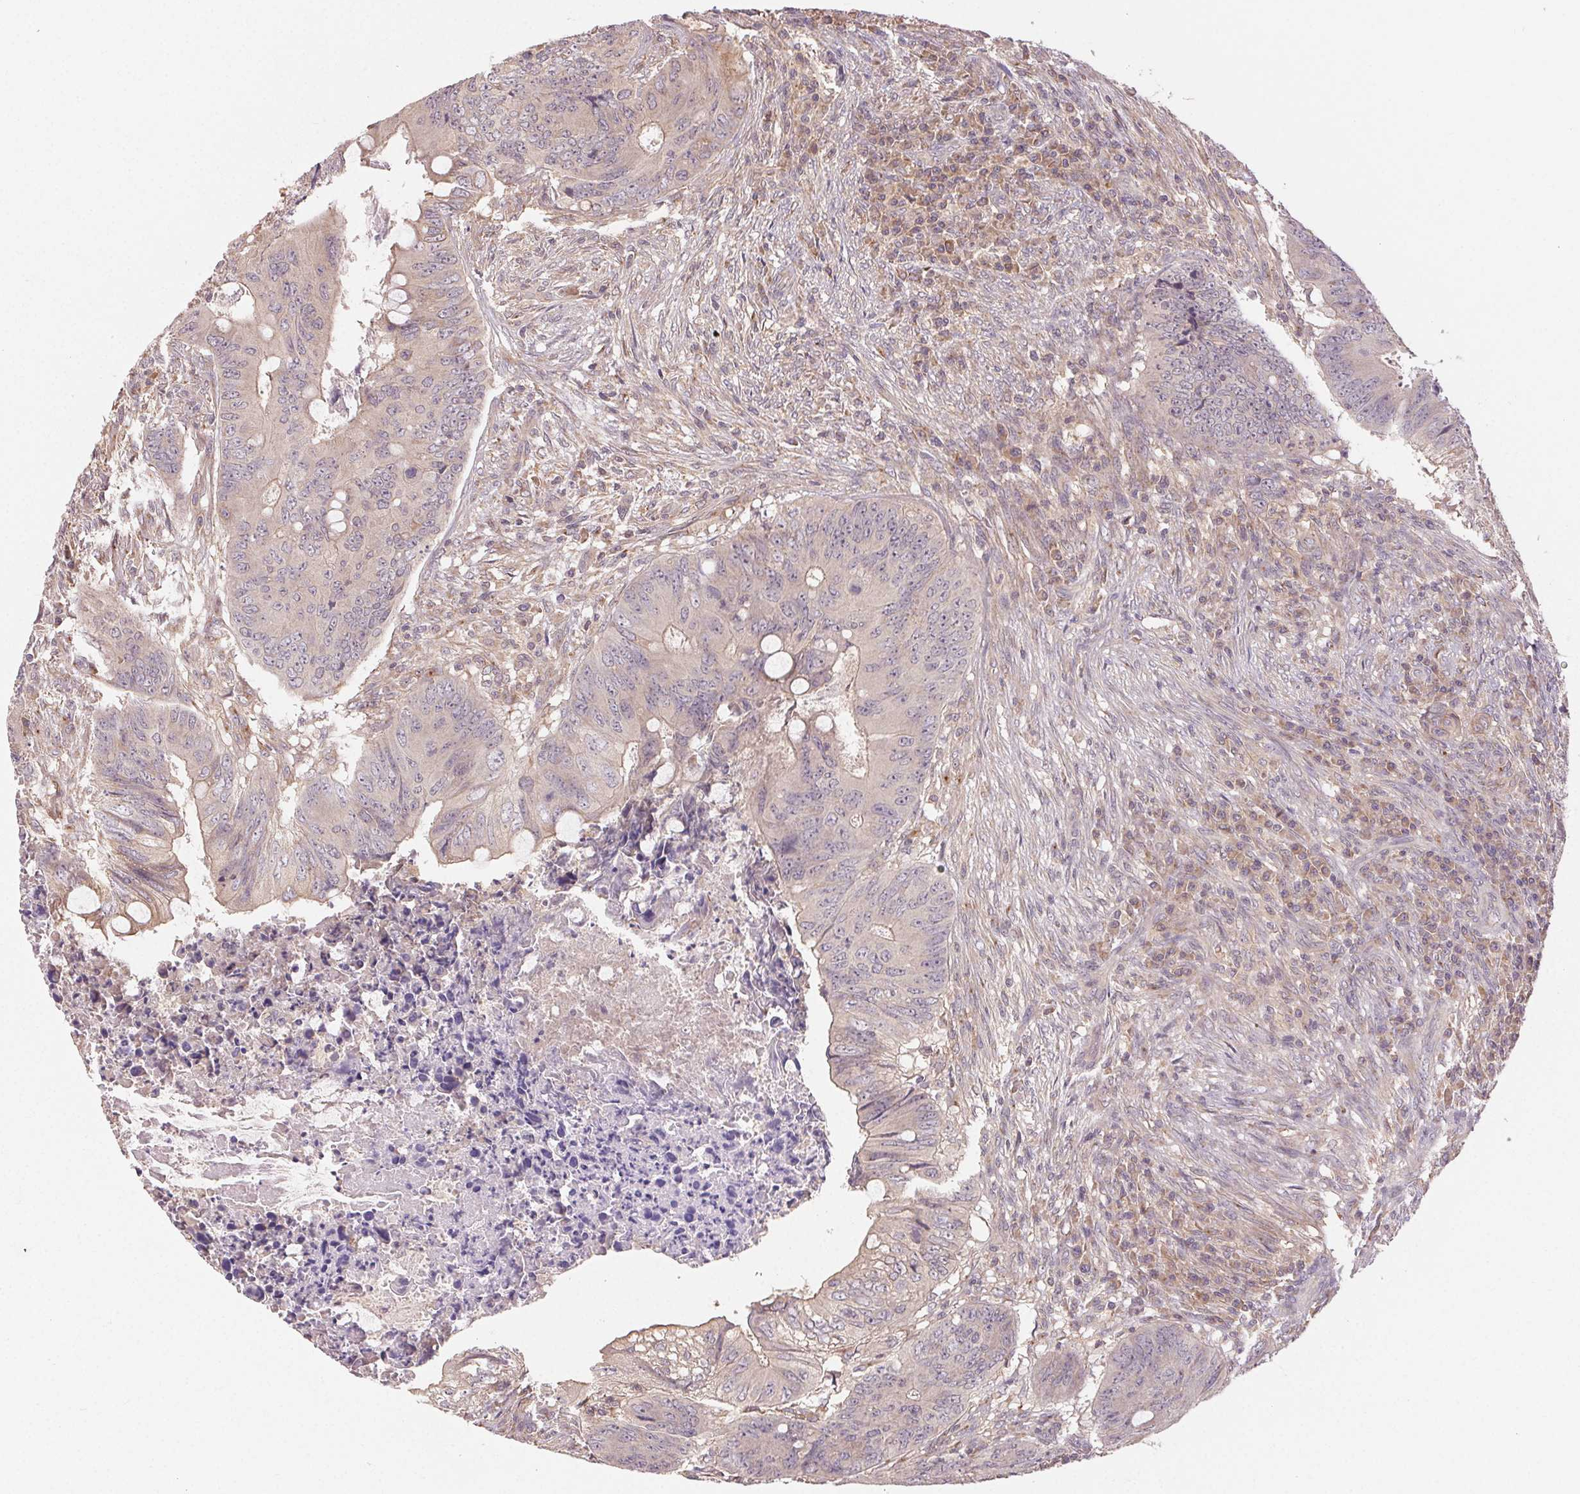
{"staining": {"intensity": "weak", "quantity": "<25%", "location": "cytoplasmic/membranous"}, "tissue": "colorectal cancer", "cell_type": "Tumor cells", "image_type": "cancer", "snomed": [{"axis": "morphology", "description": "Adenocarcinoma, NOS"}, {"axis": "topography", "description": "Colon"}], "caption": "Immunohistochemical staining of adenocarcinoma (colorectal) shows no significant expression in tumor cells. (DAB (3,3'-diaminobenzidine) immunohistochemistry visualized using brightfield microscopy, high magnification).", "gene": "MAPKAPK2", "patient": {"sex": "female", "age": 74}}